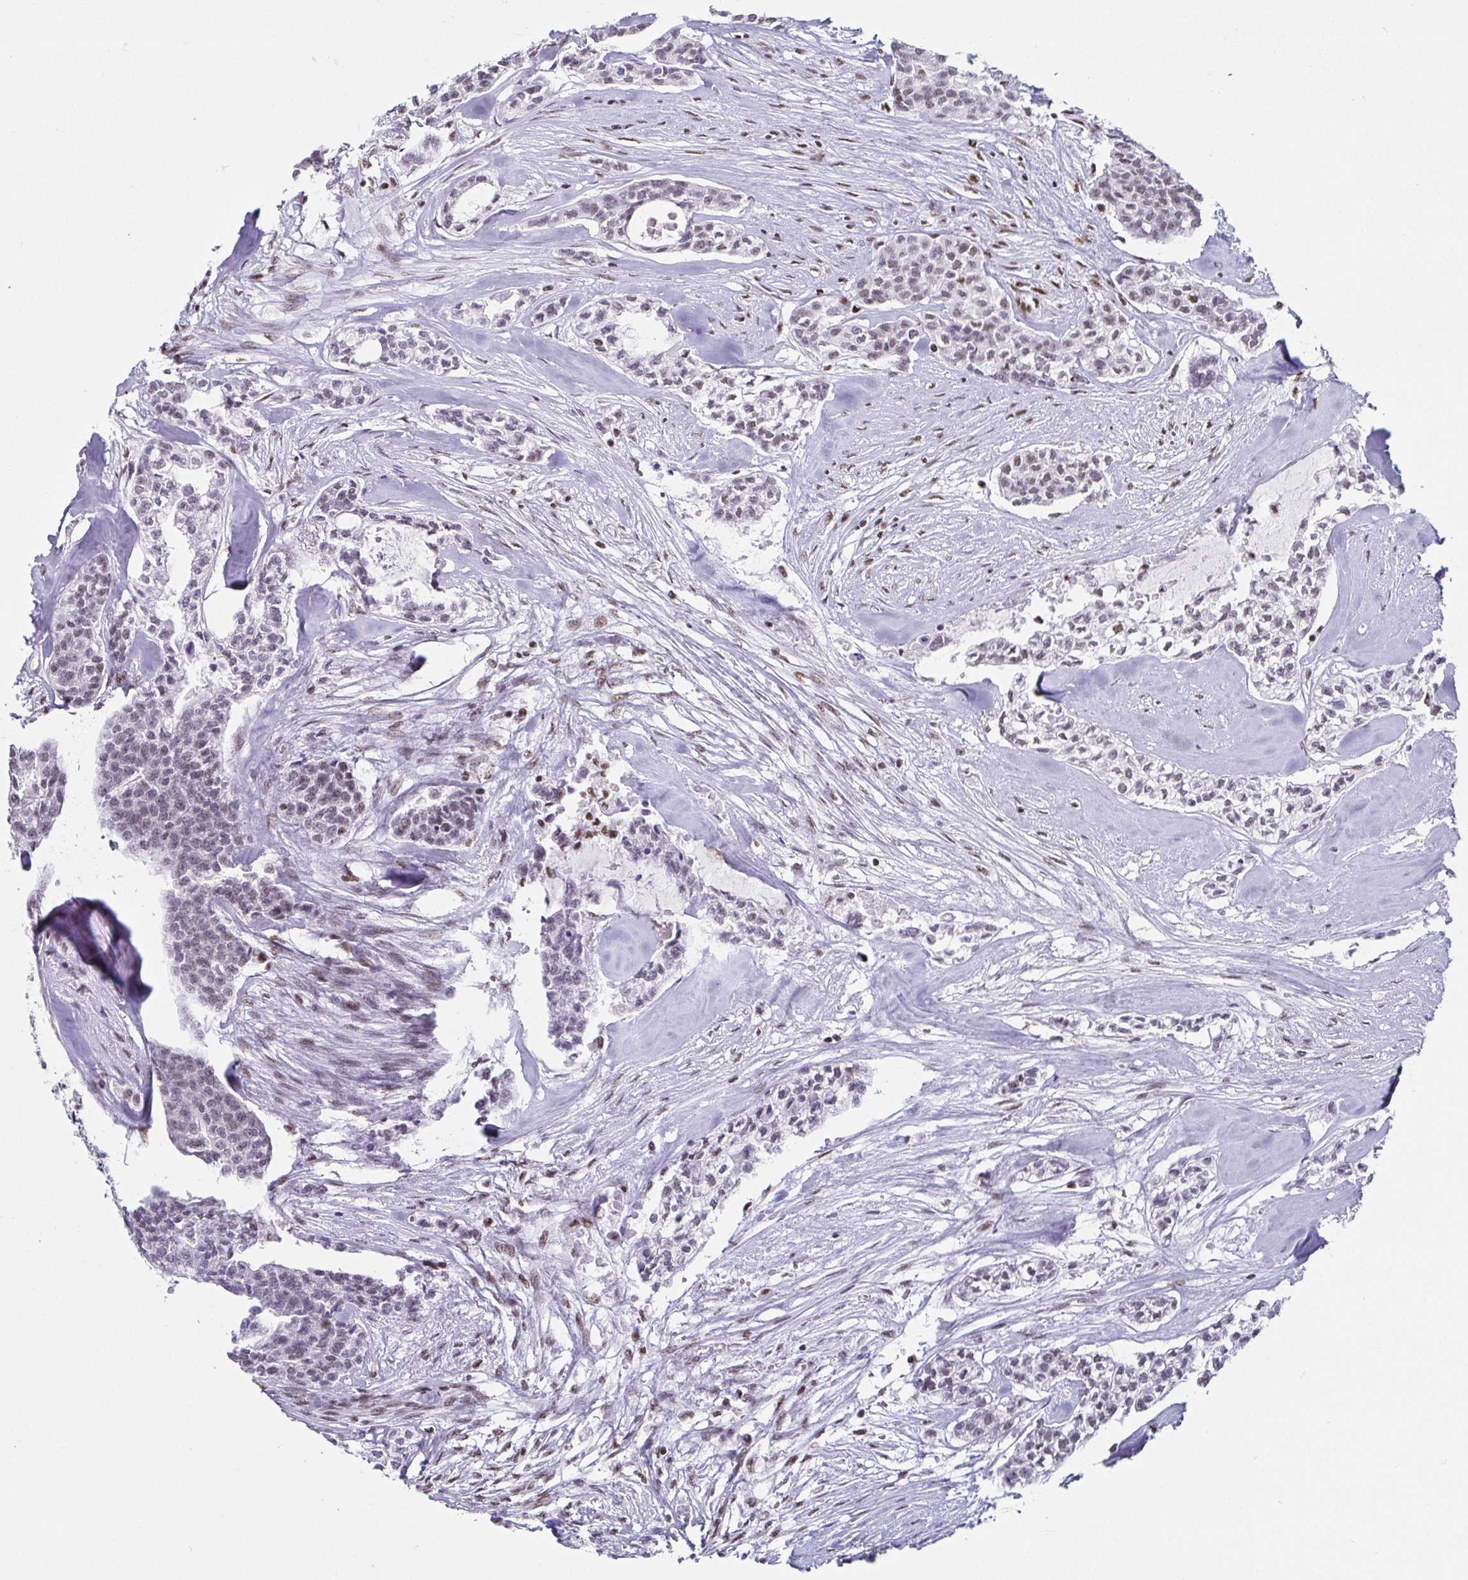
{"staining": {"intensity": "negative", "quantity": "none", "location": "none"}, "tissue": "head and neck cancer", "cell_type": "Tumor cells", "image_type": "cancer", "snomed": [{"axis": "morphology", "description": "Adenocarcinoma, NOS"}, {"axis": "topography", "description": "Head-Neck"}], "caption": "Human head and neck adenocarcinoma stained for a protein using immunohistochemistry displays no positivity in tumor cells.", "gene": "EWSR1", "patient": {"sex": "male", "age": 81}}